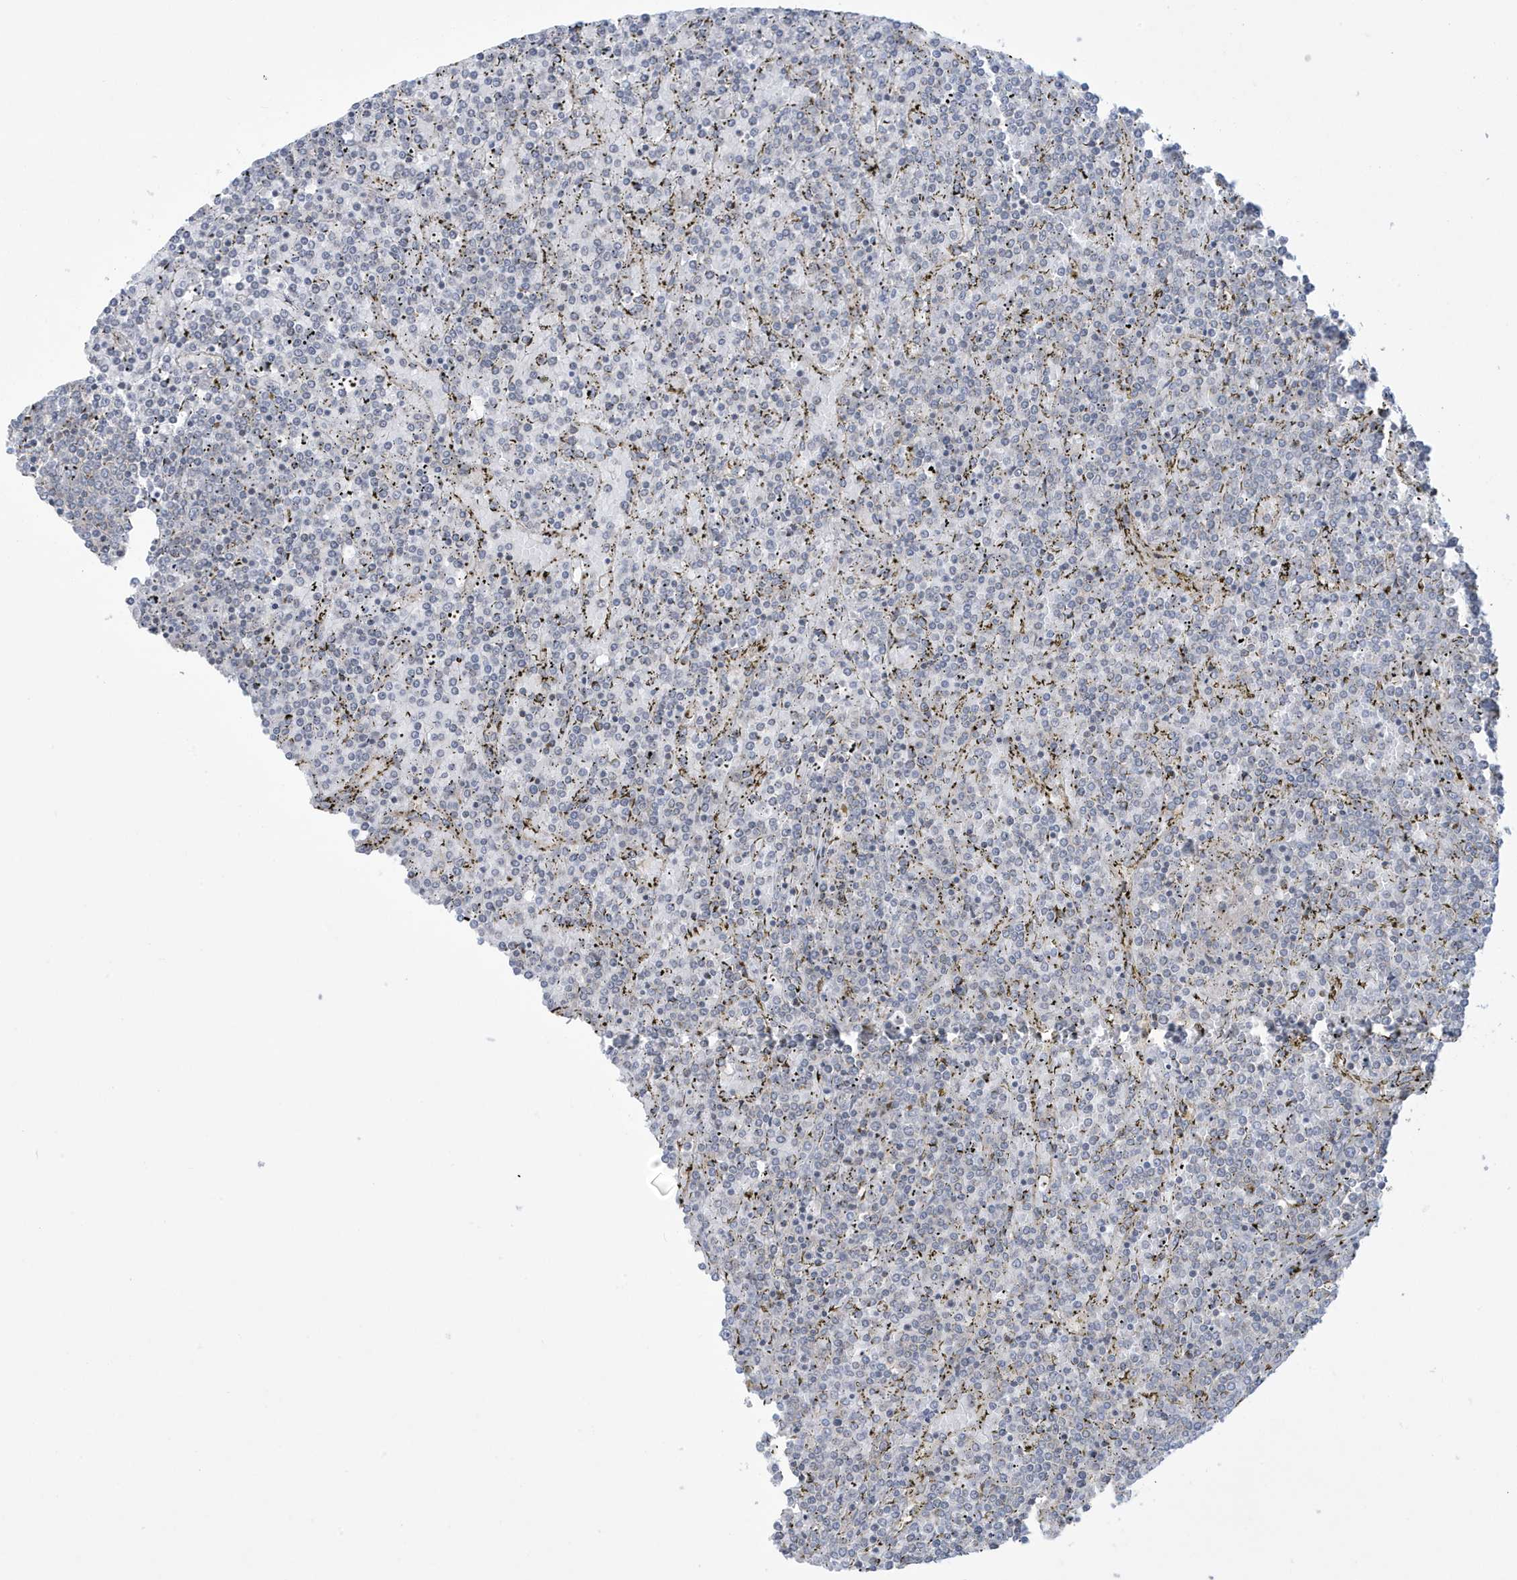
{"staining": {"intensity": "negative", "quantity": "none", "location": "none"}, "tissue": "lymphoma", "cell_type": "Tumor cells", "image_type": "cancer", "snomed": [{"axis": "morphology", "description": "Malignant lymphoma, non-Hodgkin's type, Low grade"}, {"axis": "topography", "description": "Spleen"}], "caption": "A high-resolution histopathology image shows immunohistochemistry staining of lymphoma, which exhibits no significant expression in tumor cells.", "gene": "SLAMF9", "patient": {"sex": "female", "age": 19}}